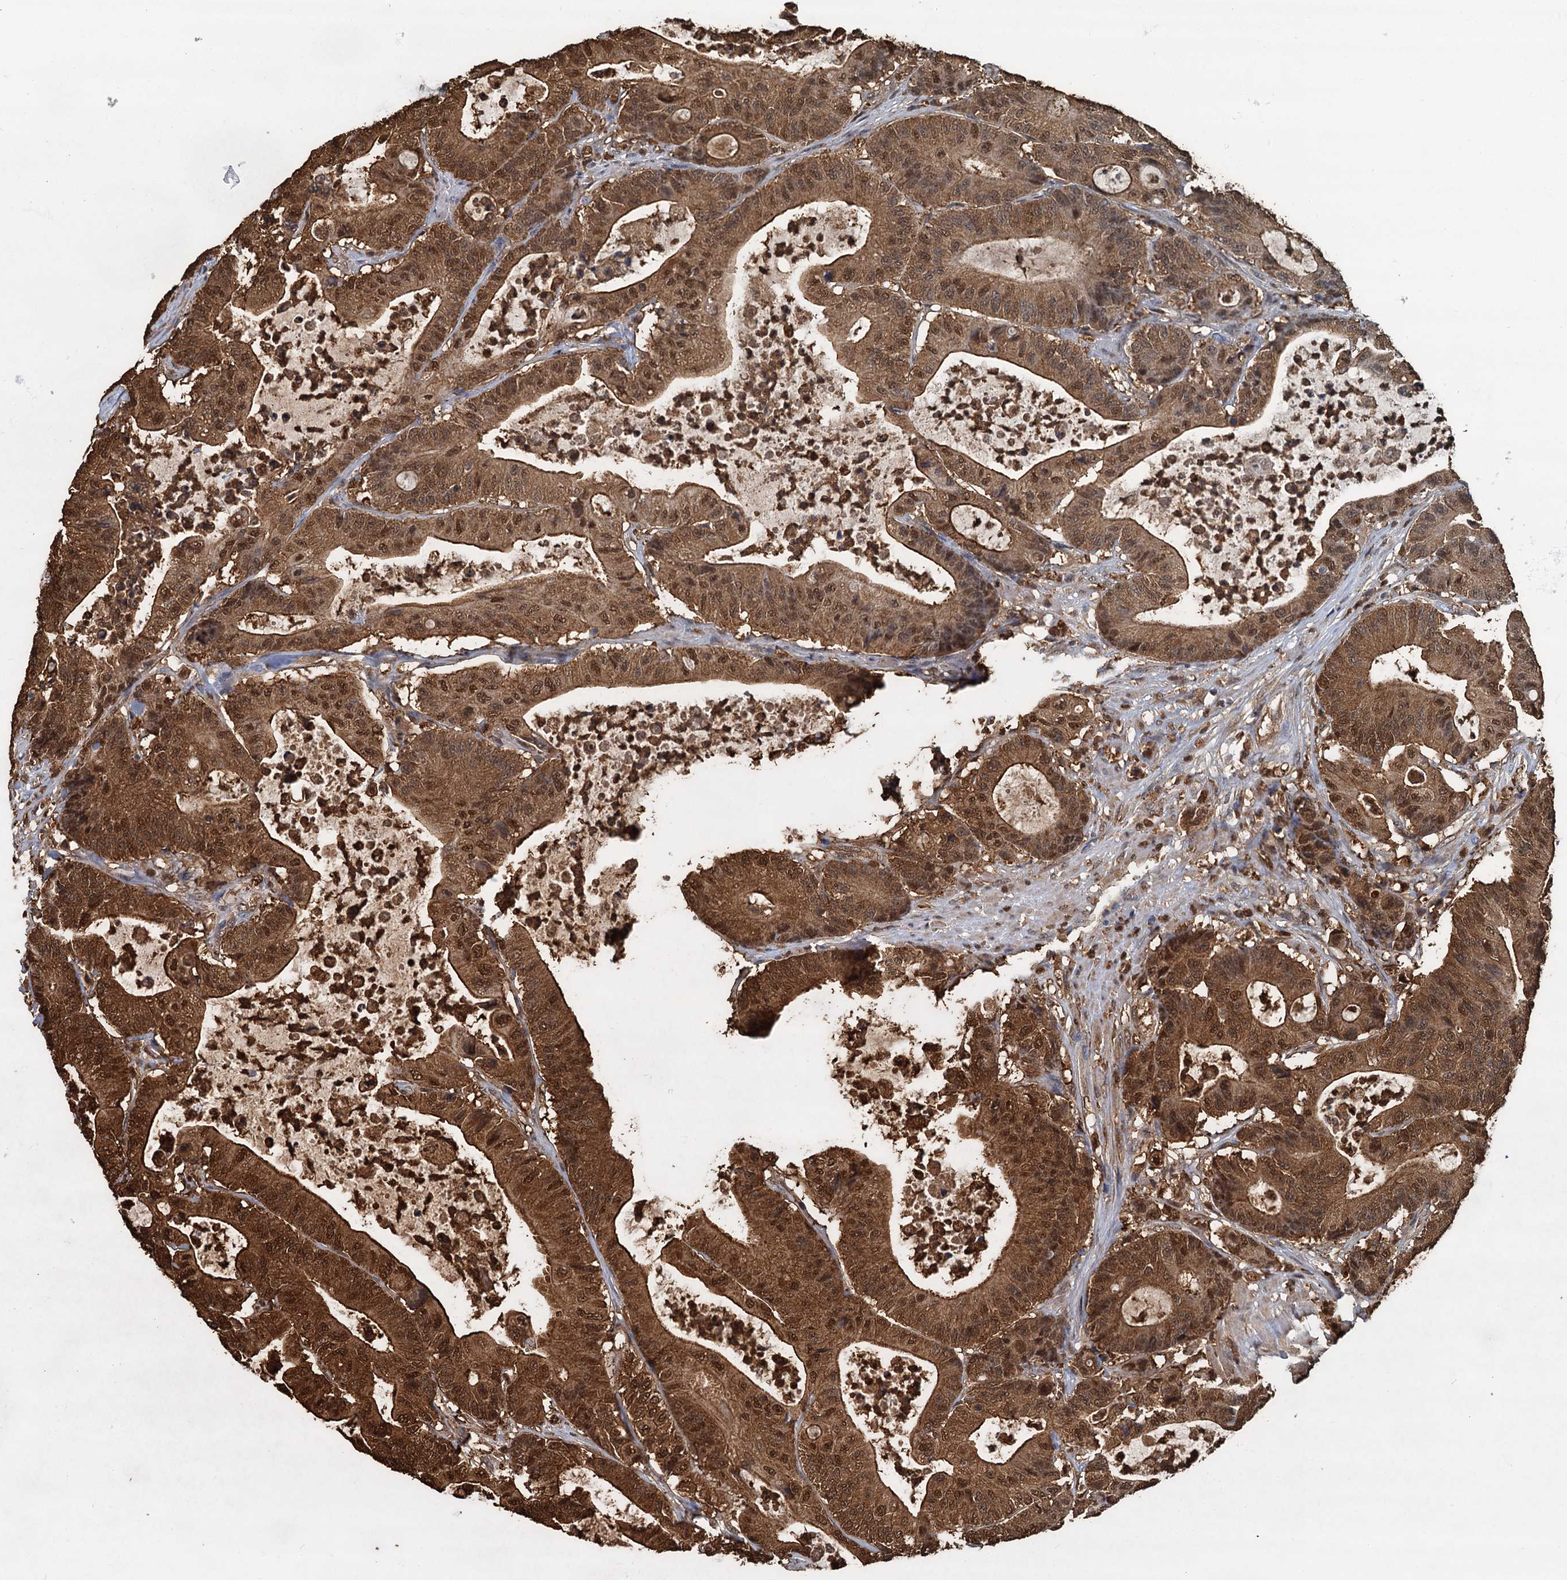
{"staining": {"intensity": "strong", "quantity": ">75%", "location": "cytoplasmic/membranous,nuclear"}, "tissue": "colorectal cancer", "cell_type": "Tumor cells", "image_type": "cancer", "snomed": [{"axis": "morphology", "description": "Adenocarcinoma, NOS"}, {"axis": "topography", "description": "Colon"}], "caption": "A high-resolution histopathology image shows IHC staining of adenocarcinoma (colorectal), which displays strong cytoplasmic/membranous and nuclear expression in approximately >75% of tumor cells. Using DAB (3,3'-diaminobenzidine) (brown) and hematoxylin (blue) stains, captured at high magnification using brightfield microscopy.", "gene": "S100A6", "patient": {"sex": "female", "age": 84}}